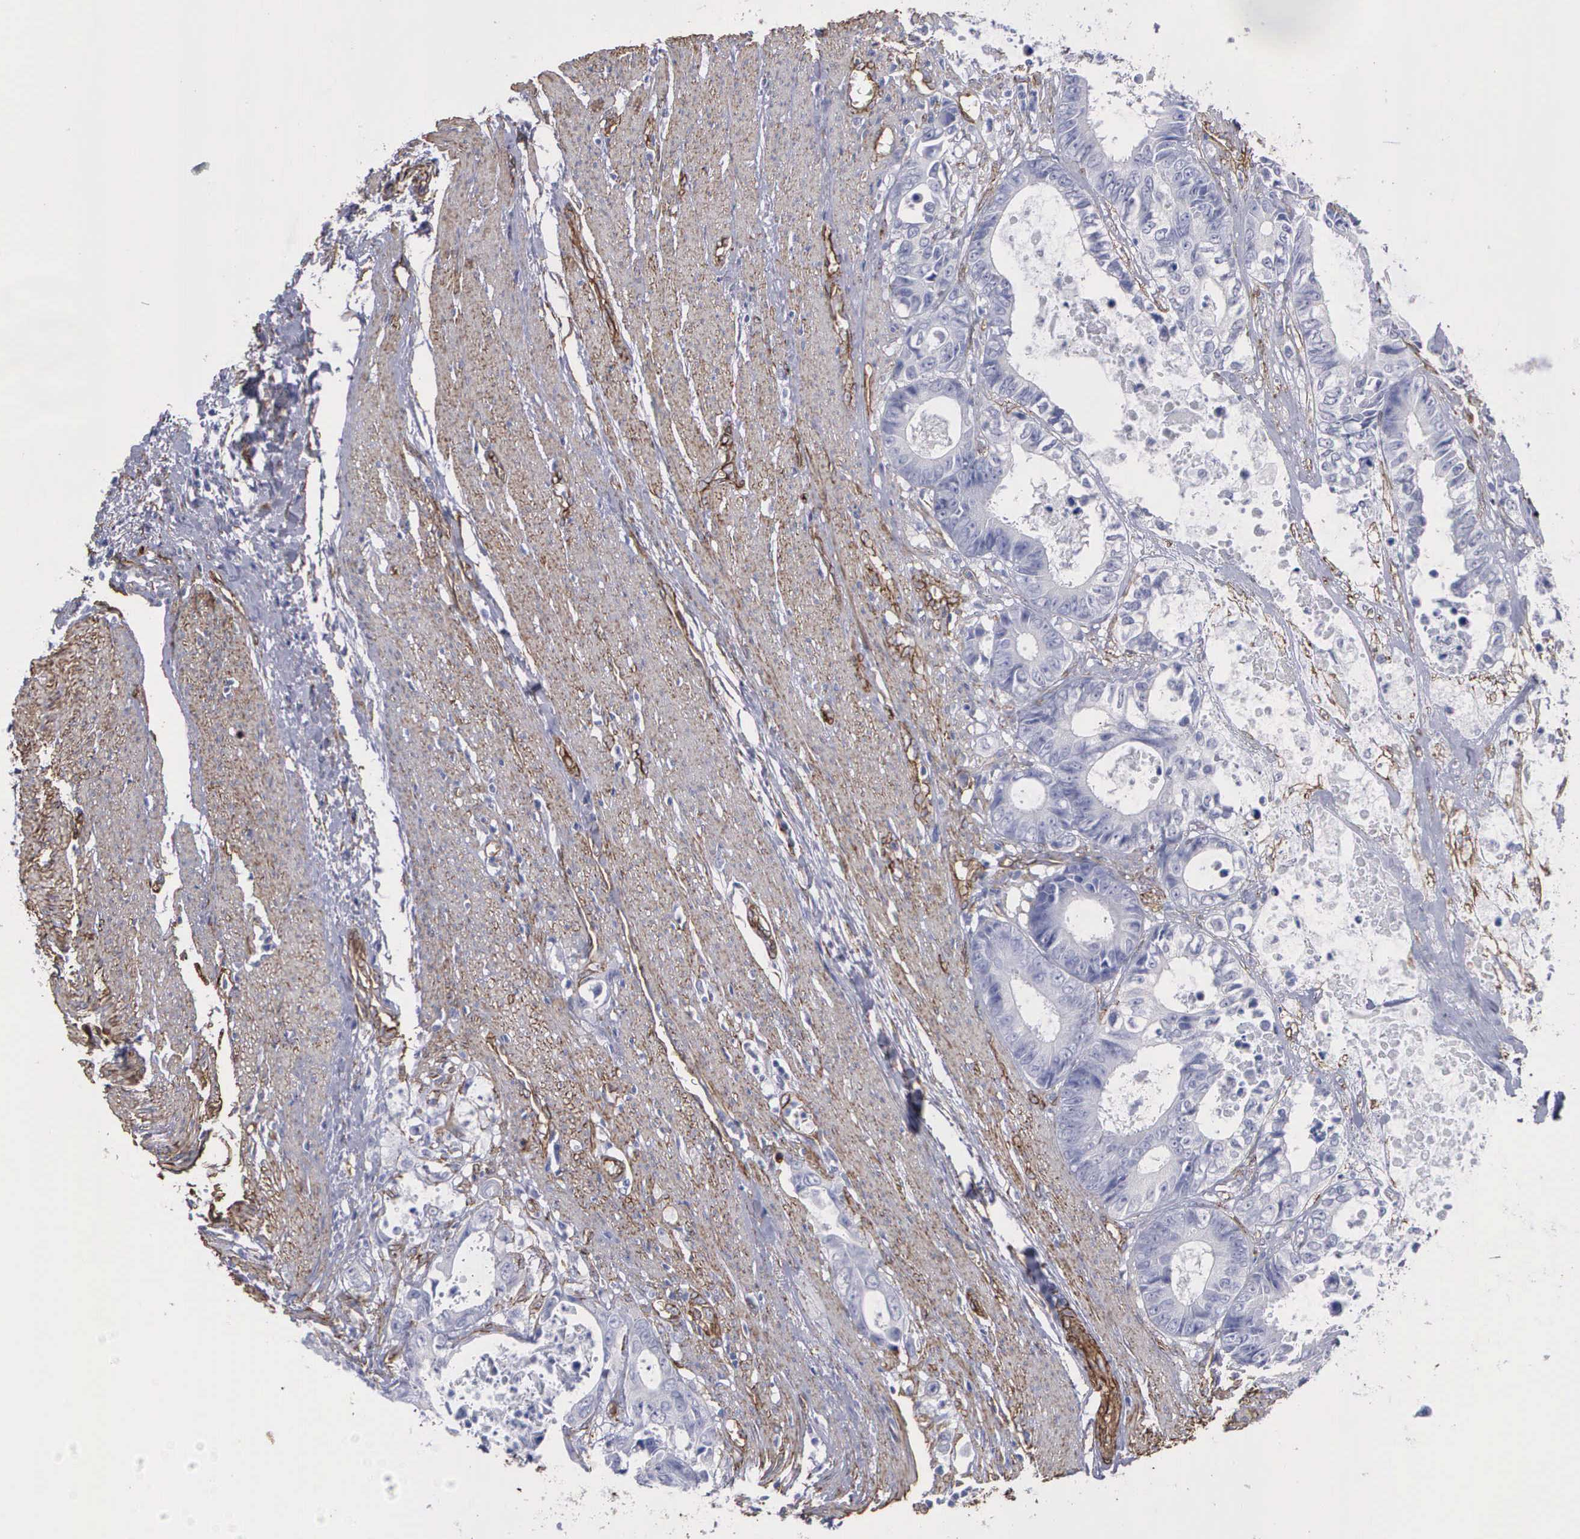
{"staining": {"intensity": "negative", "quantity": "none", "location": "none"}, "tissue": "colorectal cancer", "cell_type": "Tumor cells", "image_type": "cancer", "snomed": [{"axis": "morphology", "description": "Adenocarcinoma, NOS"}, {"axis": "topography", "description": "Rectum"}], "caption": "Immunohistochemical staining of colorectal adenocarcinoma demonstrates no significant expression in tumor cells.", "gene": "MAGEB10", "patient": {"sex": "female", "age": 98}}